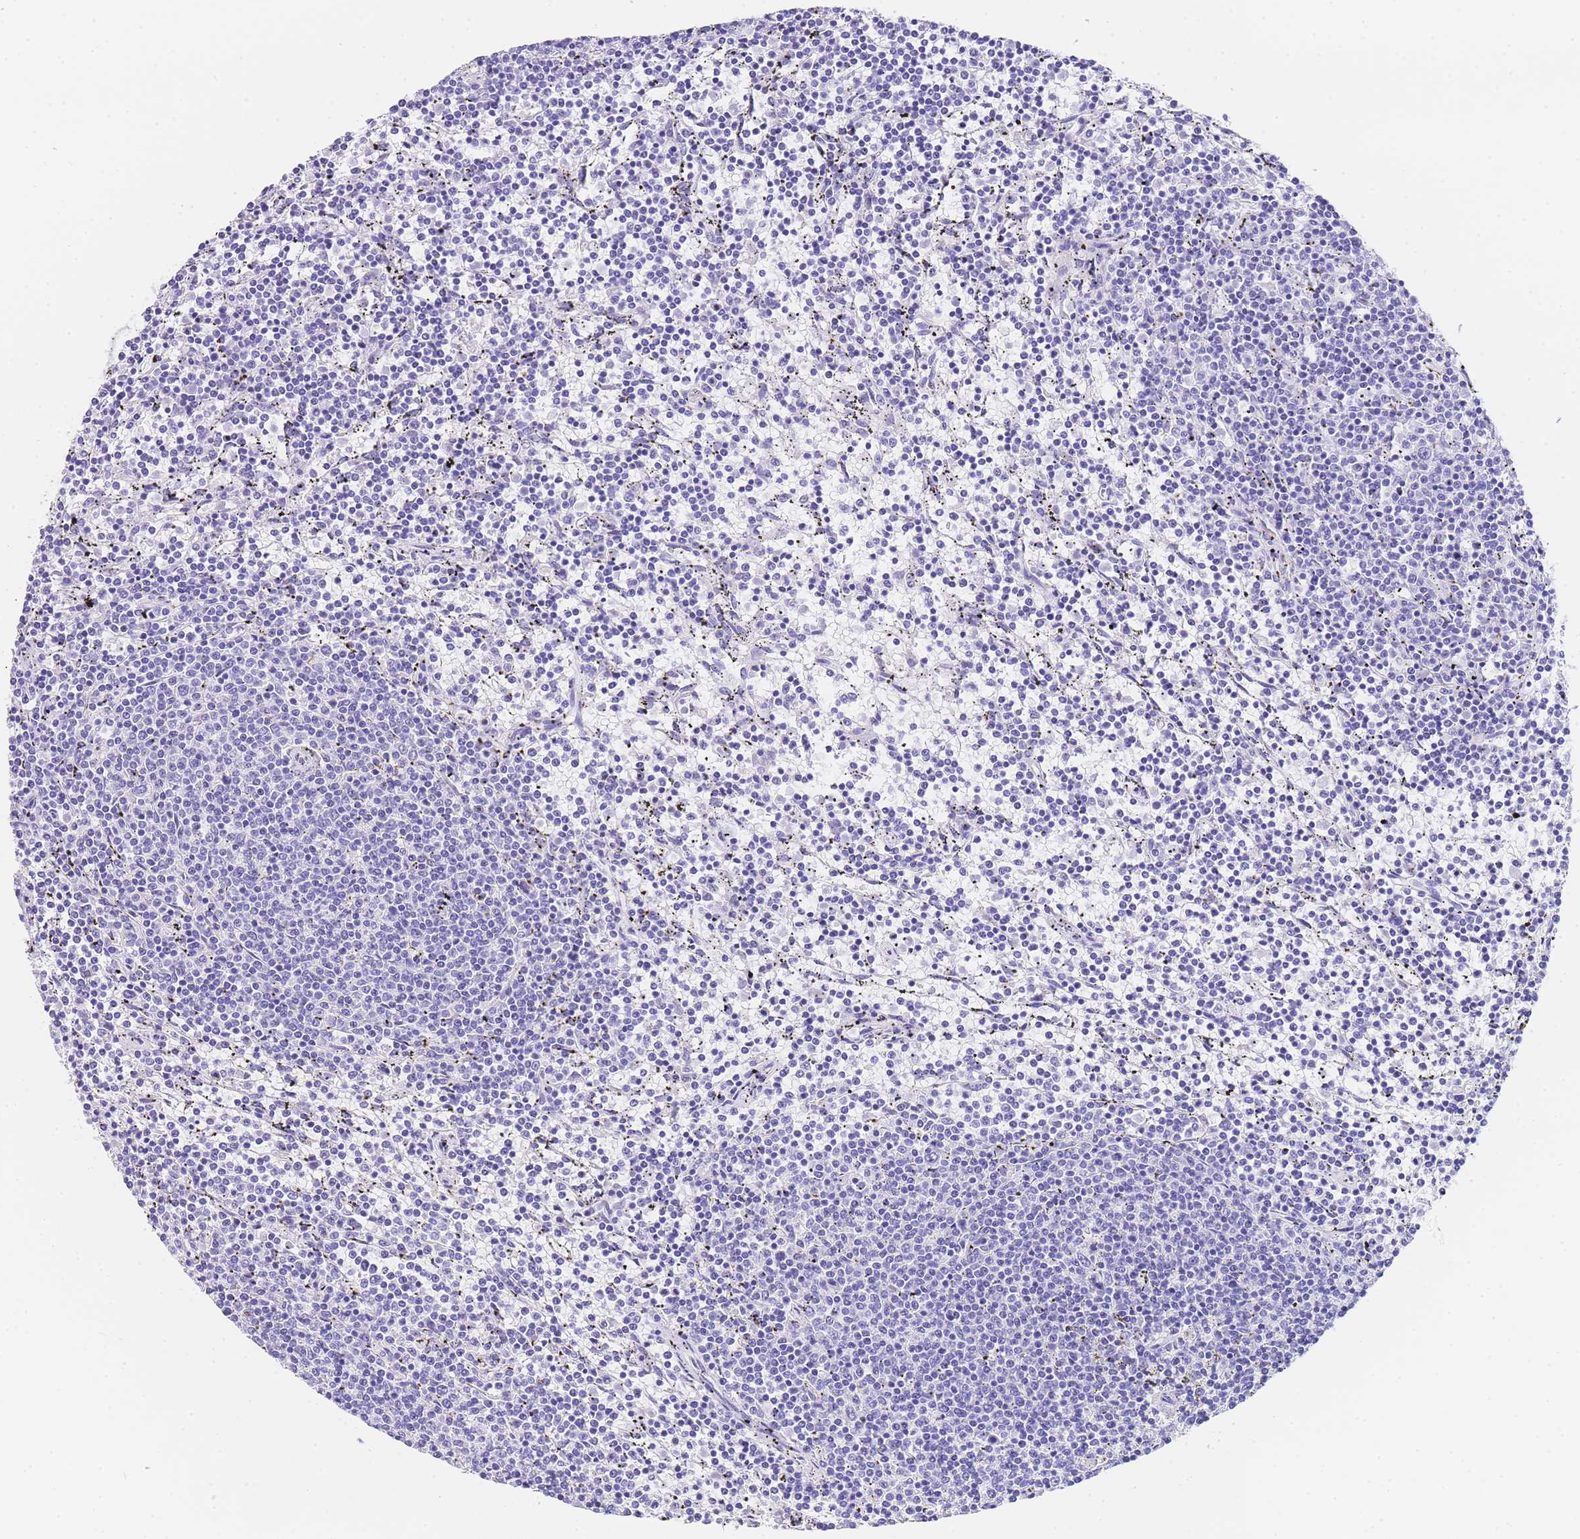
{"staining": {"intensity": "negative", "quantity": "none", "location": "none"}, "tissue": "lymphoma", "cell_type": "Tumor cells", "image_type": "cancer", "snomed": [{"axis": "morphology", "description": "Malignant lymphoma, non-Hodgkin's type, Low grade"}, {"axis": "topography", "description": "Spleen"}], "caption": "There is no significant expression in tumor cells of malignant lymphoma, non-Hodgkin's type (low-grade).", "gene": "NKD2", "patient": {"sex": "female", "age": 50}}